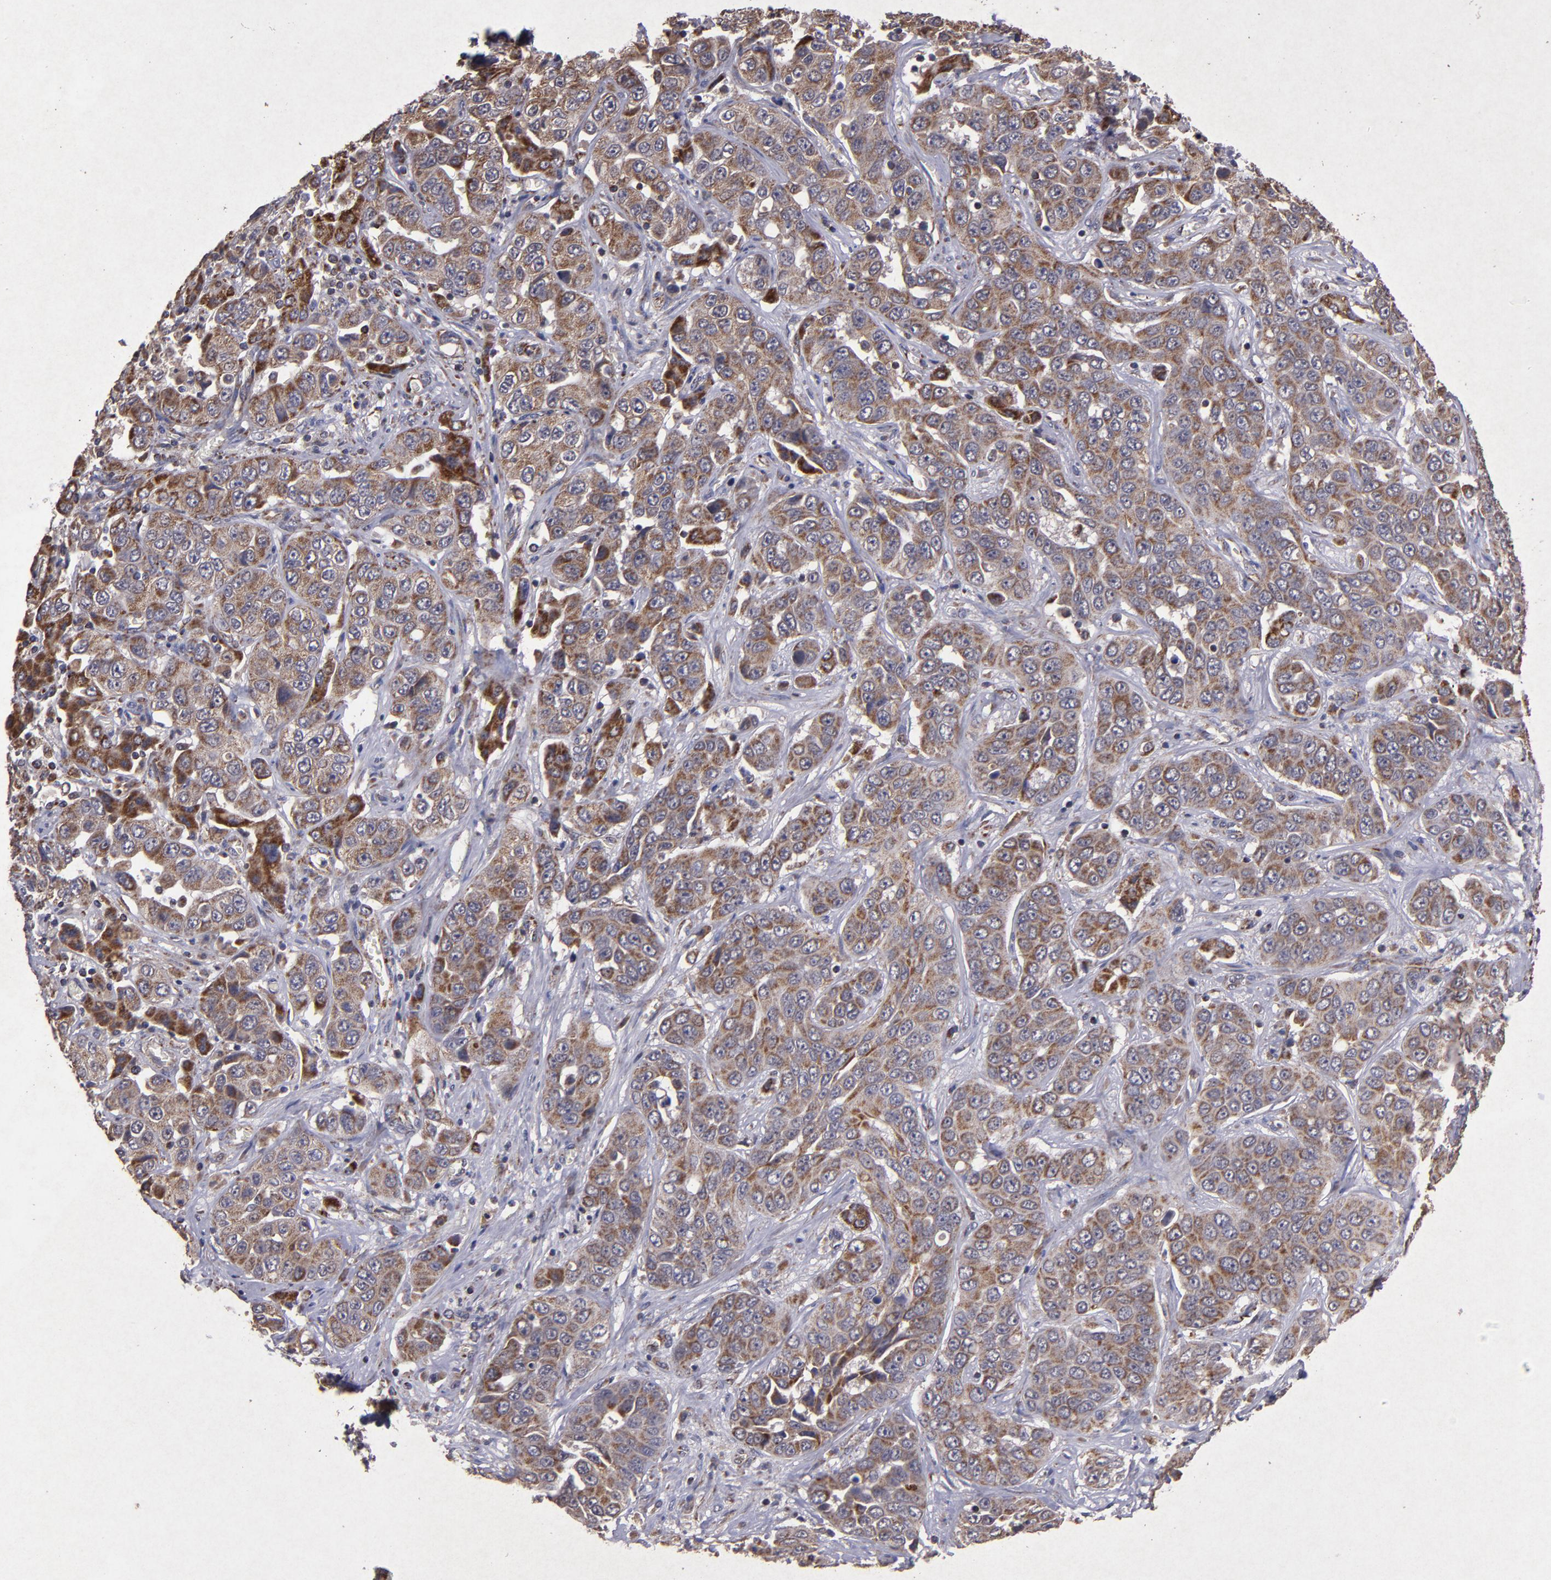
{"staining": {"intensity": "moderate", "quantity": ">75%", "location": "cytoplasmic/membranous"}, "tissue": "liver cancer", "cell_type": "Tumor cells", "image_type": "cancer", "snomed": [{"axis": "morphology", "description": "Cholangiocarcinoma"}, {"axis": "topography", "description": "Liver"}], "caption": "The micrograph shows staining of liver cancer (cholangiocarcinoma), revealing moderate cytoplasmic/membranous protein staining (brown color) within tumor cells.", "gene": "TIMM9", "patient": {"sex": "female", "age": 52}}